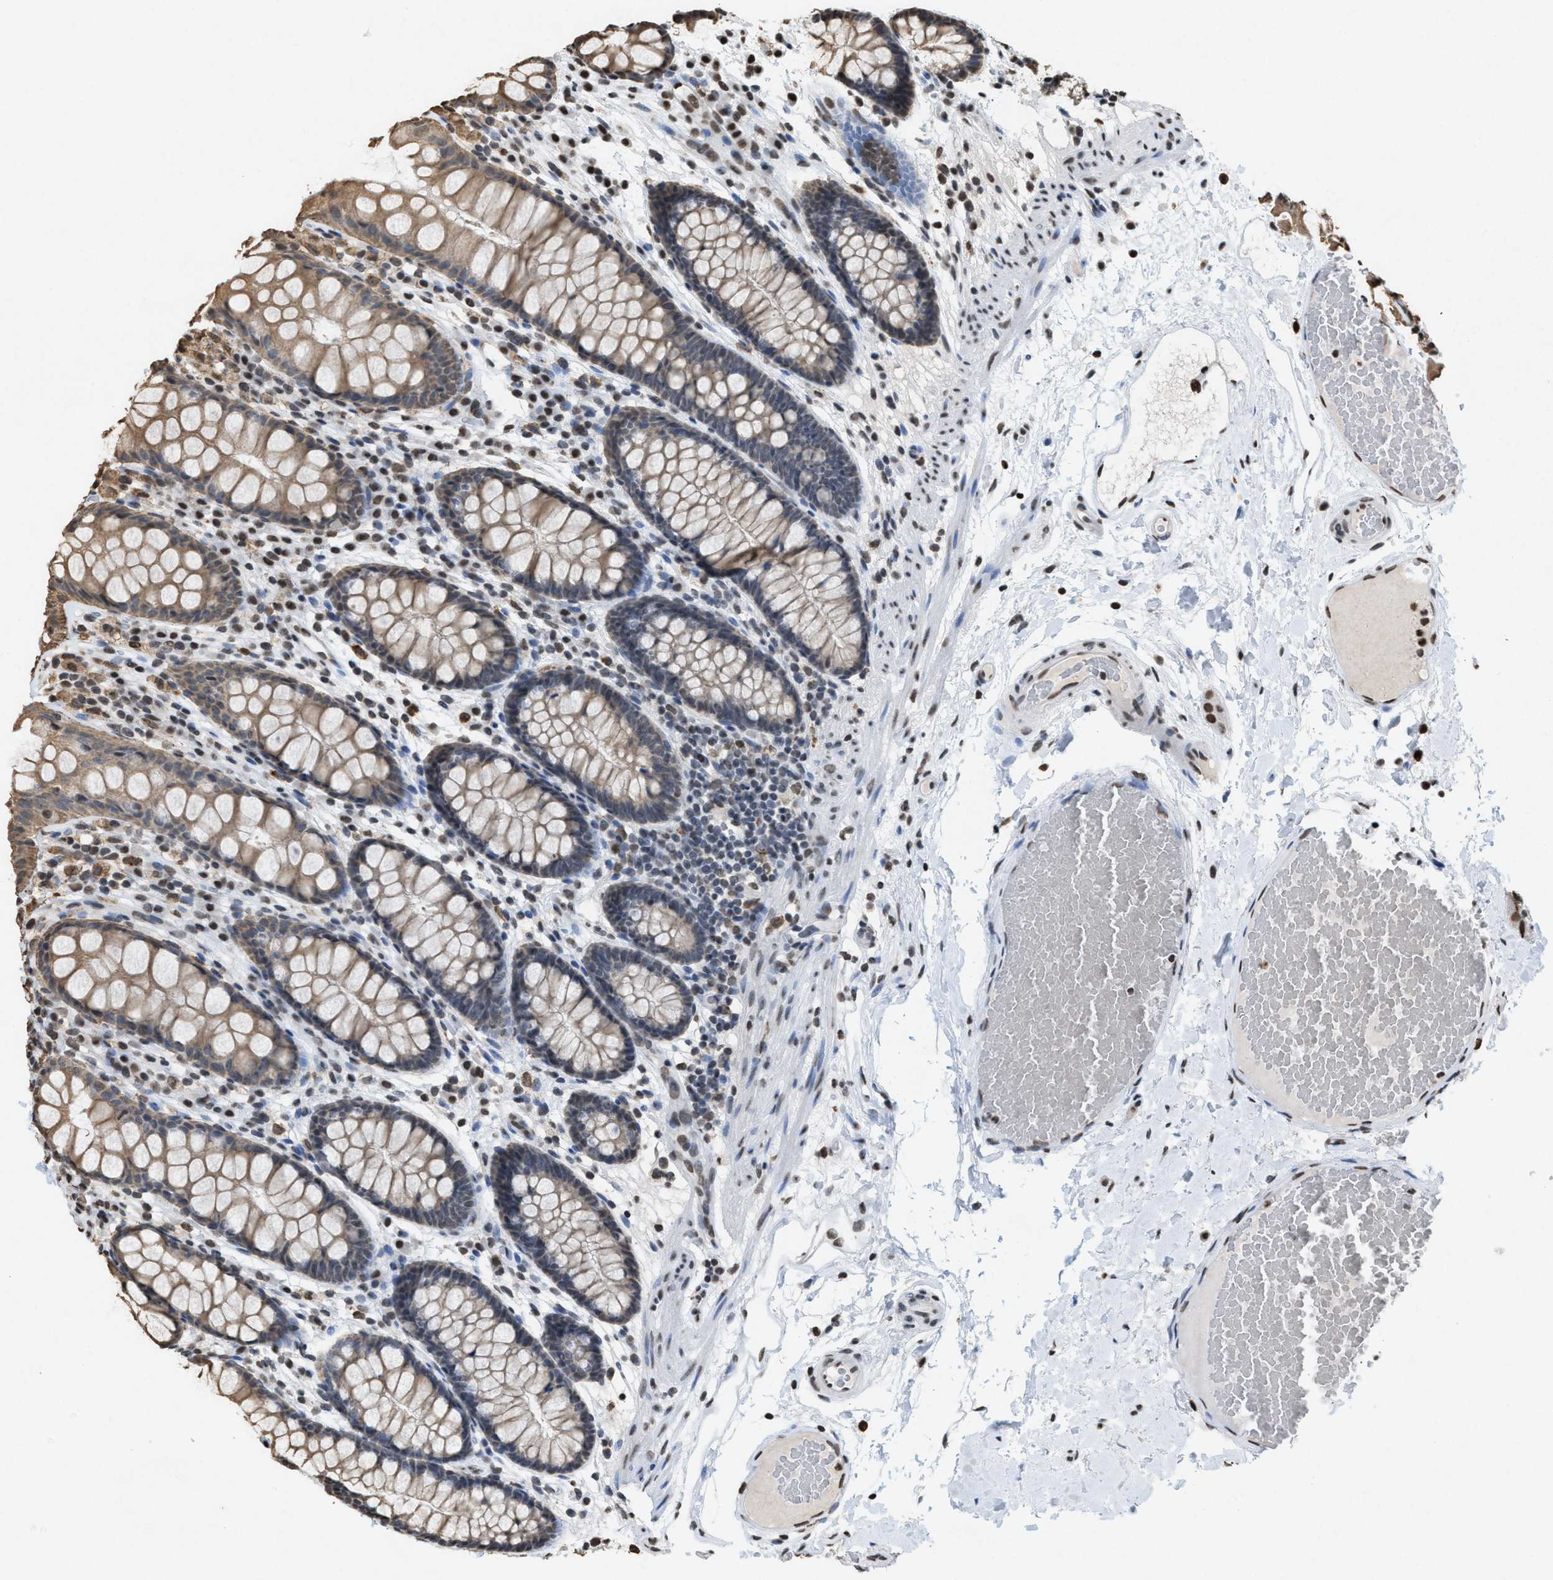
{"staining": {"intensity": "moderate", "quantity": ">75%", "location": "nuclear"}, "tissue": "colon", "cell_type": "Endothelial cells", "image_type": "normal", "snomed": [{"axis": "morphology", "description": "Normal tissue, NOS"}, {"axis": "topography", "description": "Colon"}], "caption": "DAB (3,3'-diaminobenzidine) immunohistochemical staining of benign colon exhibits moderate nuclear protein positivity in approximately >75% of endothelial cells.", "gene": "NUP88", "patient": {"sex": "female", "age": 56}}